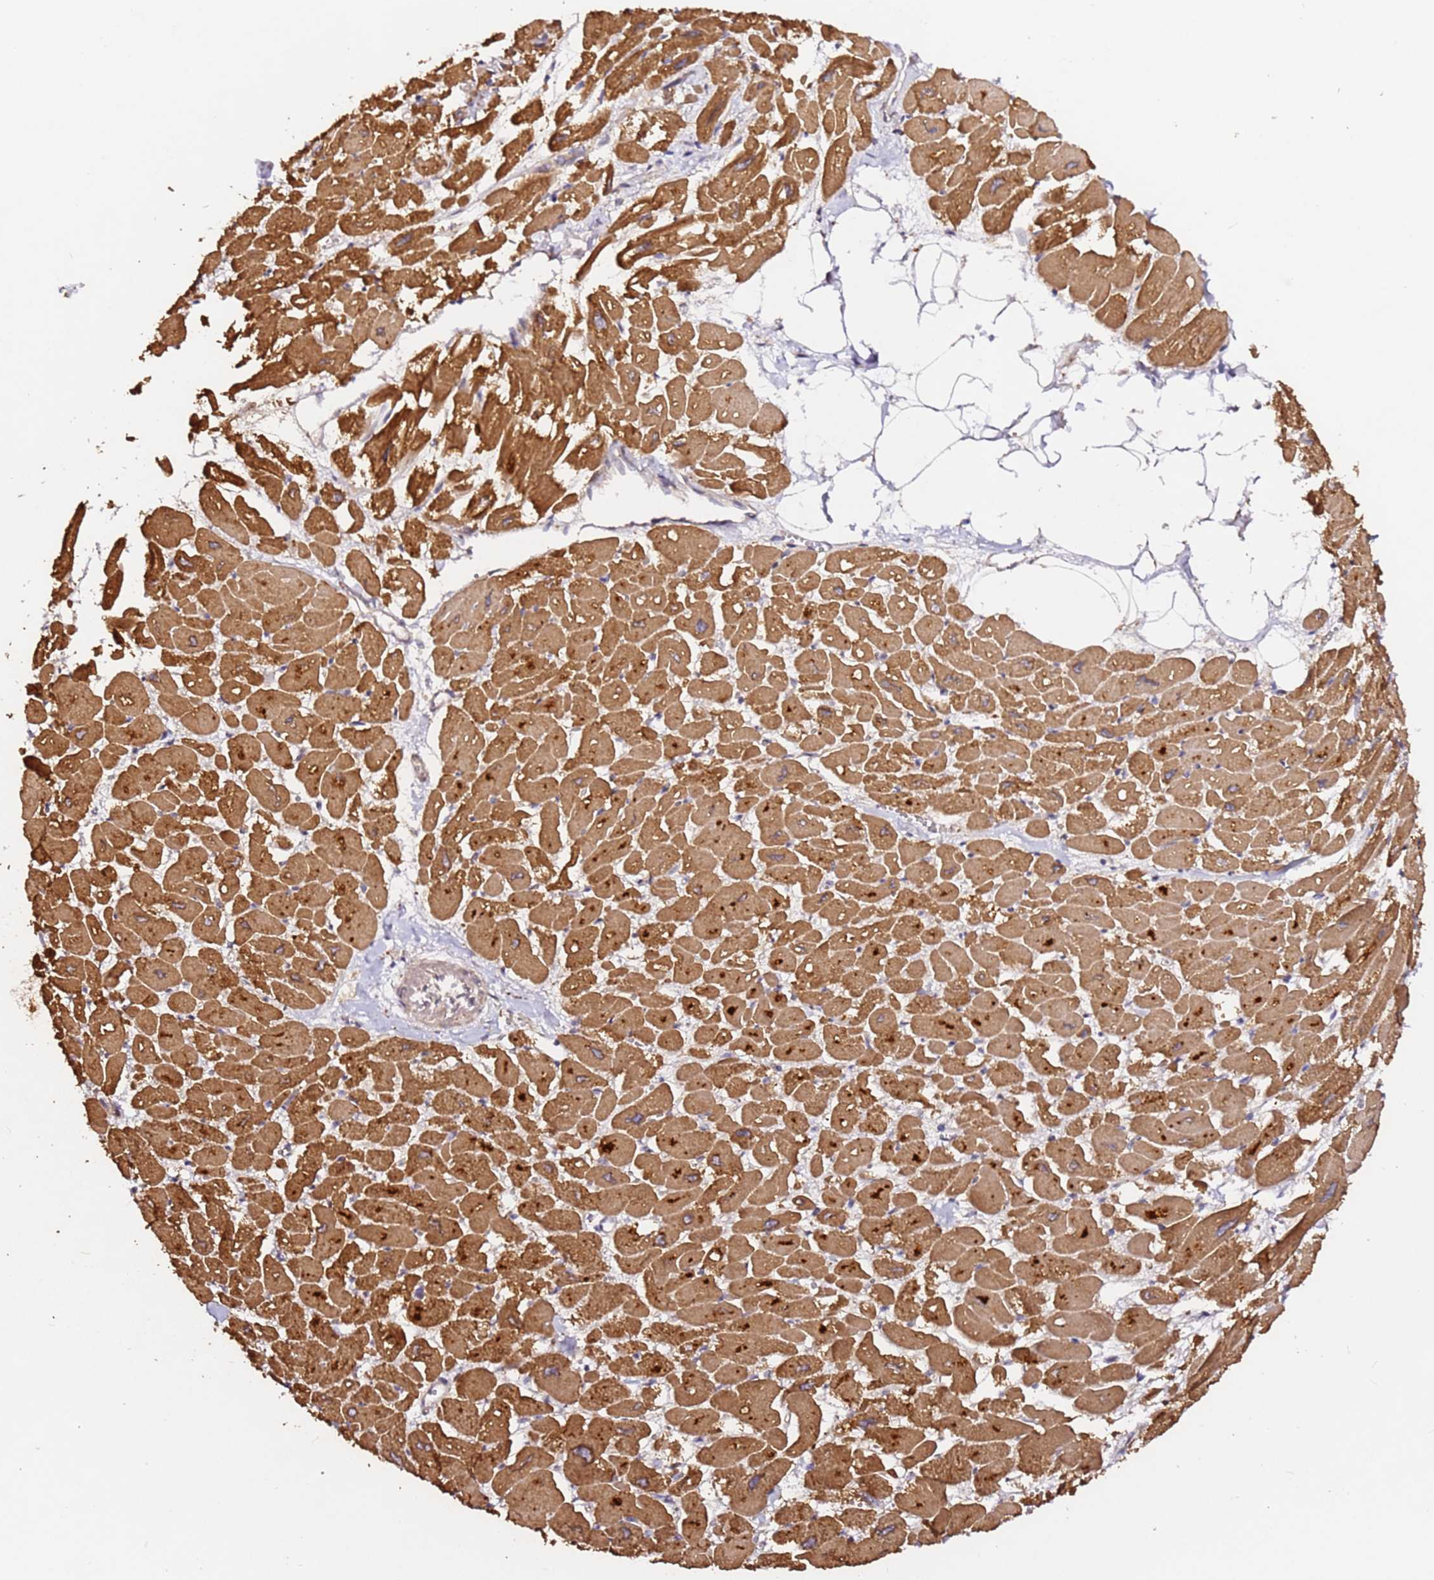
{"staining": {"intensity": "moderate", "quantity": ">75%", "location": "cytoplasmic/membranous"}, "tissue": "heart muscle", "cell_type": "Cardiomyocytes", "image_type": "normal", "snomed": [{"axis": "morphology", "description": "Normal tissue, NOS"}, {"axis": "topography", "description": "Heart"}], "caption": "Immunohistochemistry (DAB) staining of benign human heart muscle shows moderate cytoplasmic/membranous protein expression in approximately >75% of cardiomyocytes. (IHC, brightfield microscopy, high magnification).", "gene": "ALG11", "patient": {"sex": "male", "age": 54}}